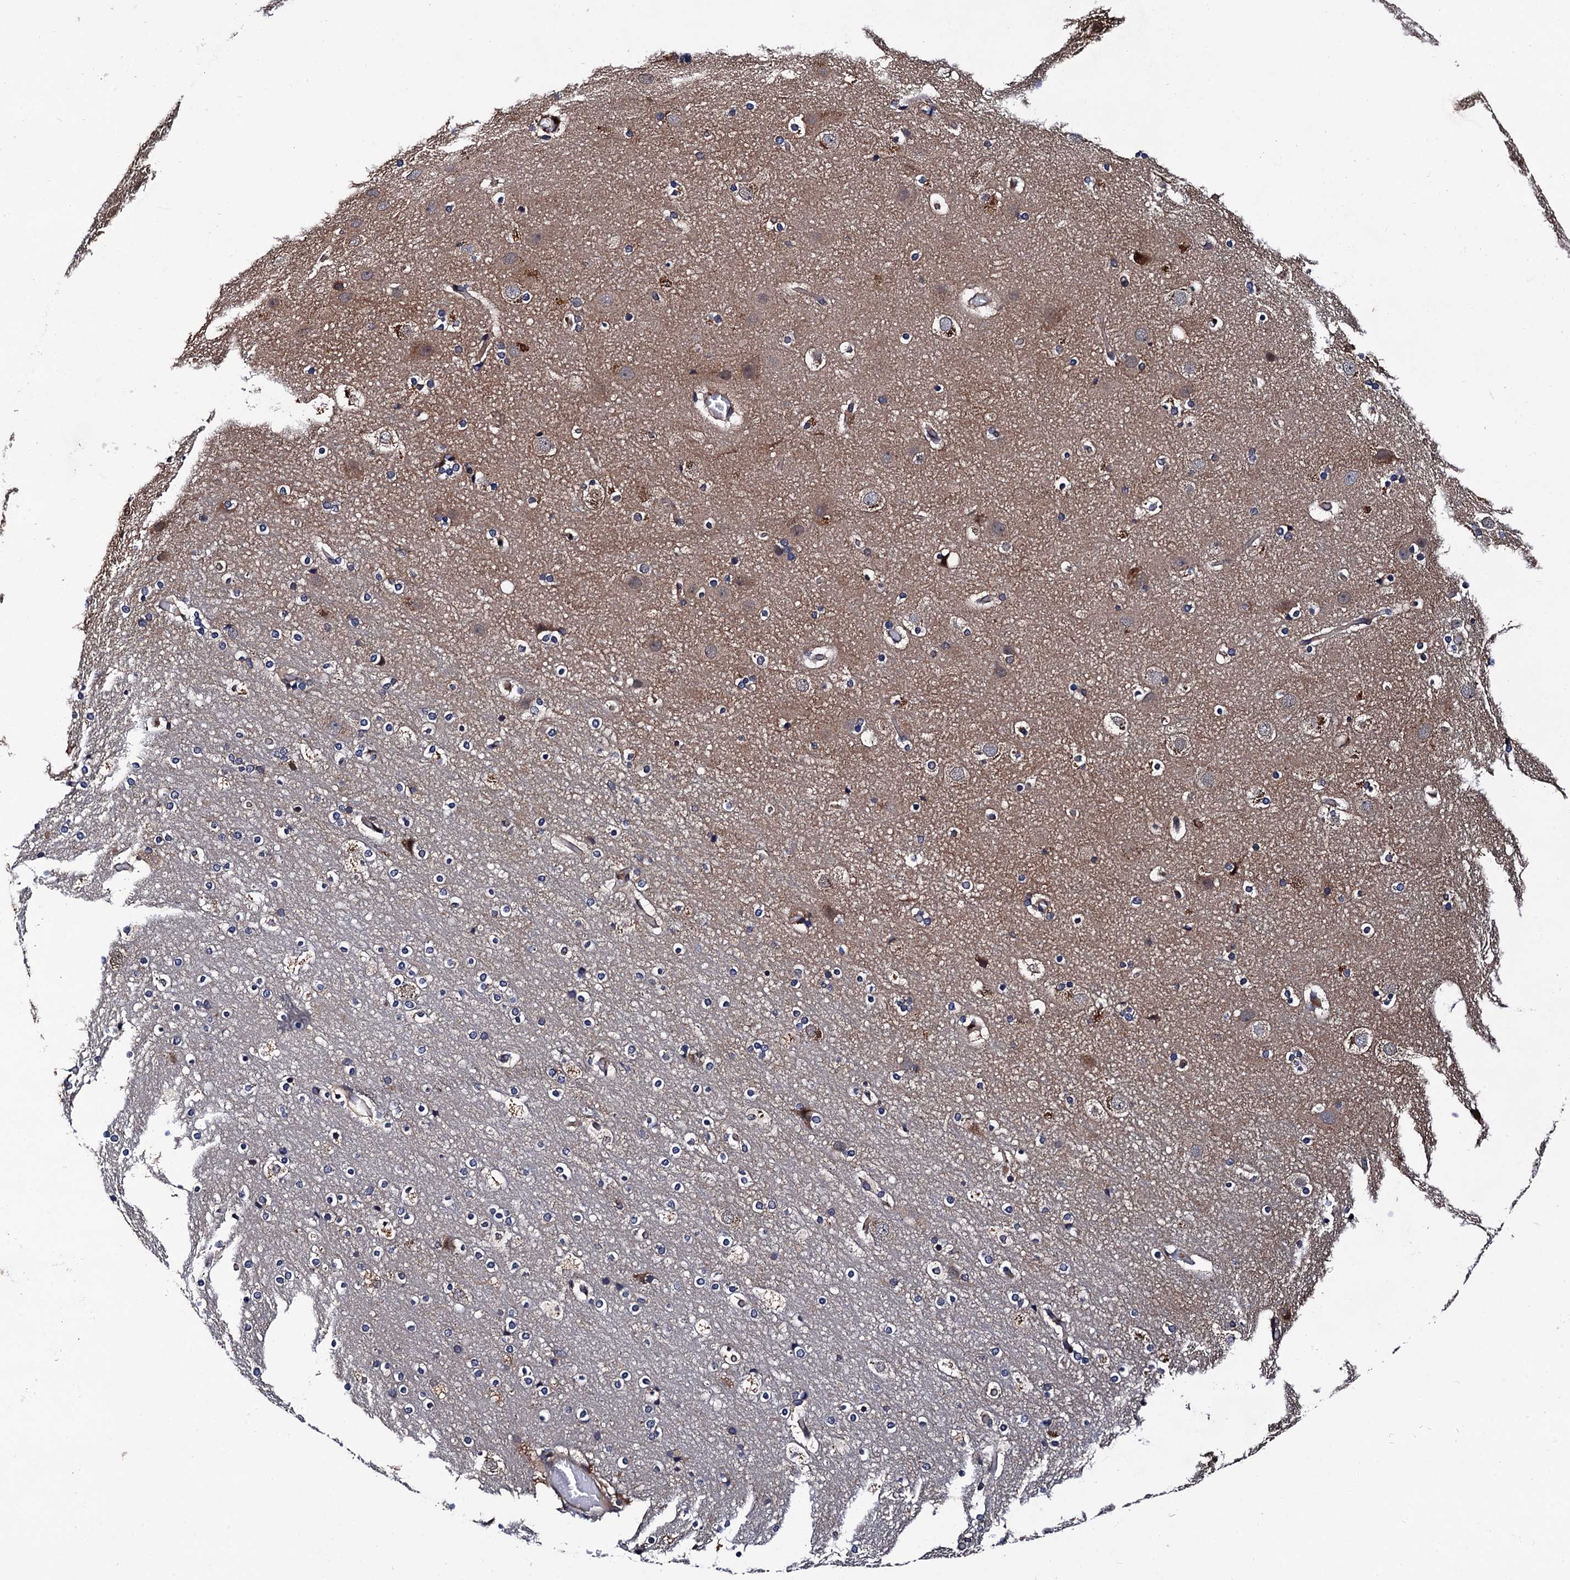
{"staining": {"intensity": "moderate", "quantity": ">75%", "location": "cytoplasmic/membranous"}, "tissue": "cerebral cortex", "cell_type": "Endothelial cells", "image_type": "normal", "snomed": [{"axis": "morphology", "description": "Normal tissue, NOS"}, {"axis": "topography", "description": "Cerebral cortex"}], "caption": "Immunohistochemistry (IHC) staining of unremarkable cerebral cortex, which demonstrates medium levels of moderate cytoplasmic/membranous expression in about >75% of endothelial cells indicating moderate cytoplasmic/membranous protein staining. The staining was performed using DAB (3,3'-diaminobenzidine) (brown) for protein detection and nuclei were counterstained in hematoxylin (blue).", "gene": "VPS35", "patient": {"sex": "male", "age": 57}}